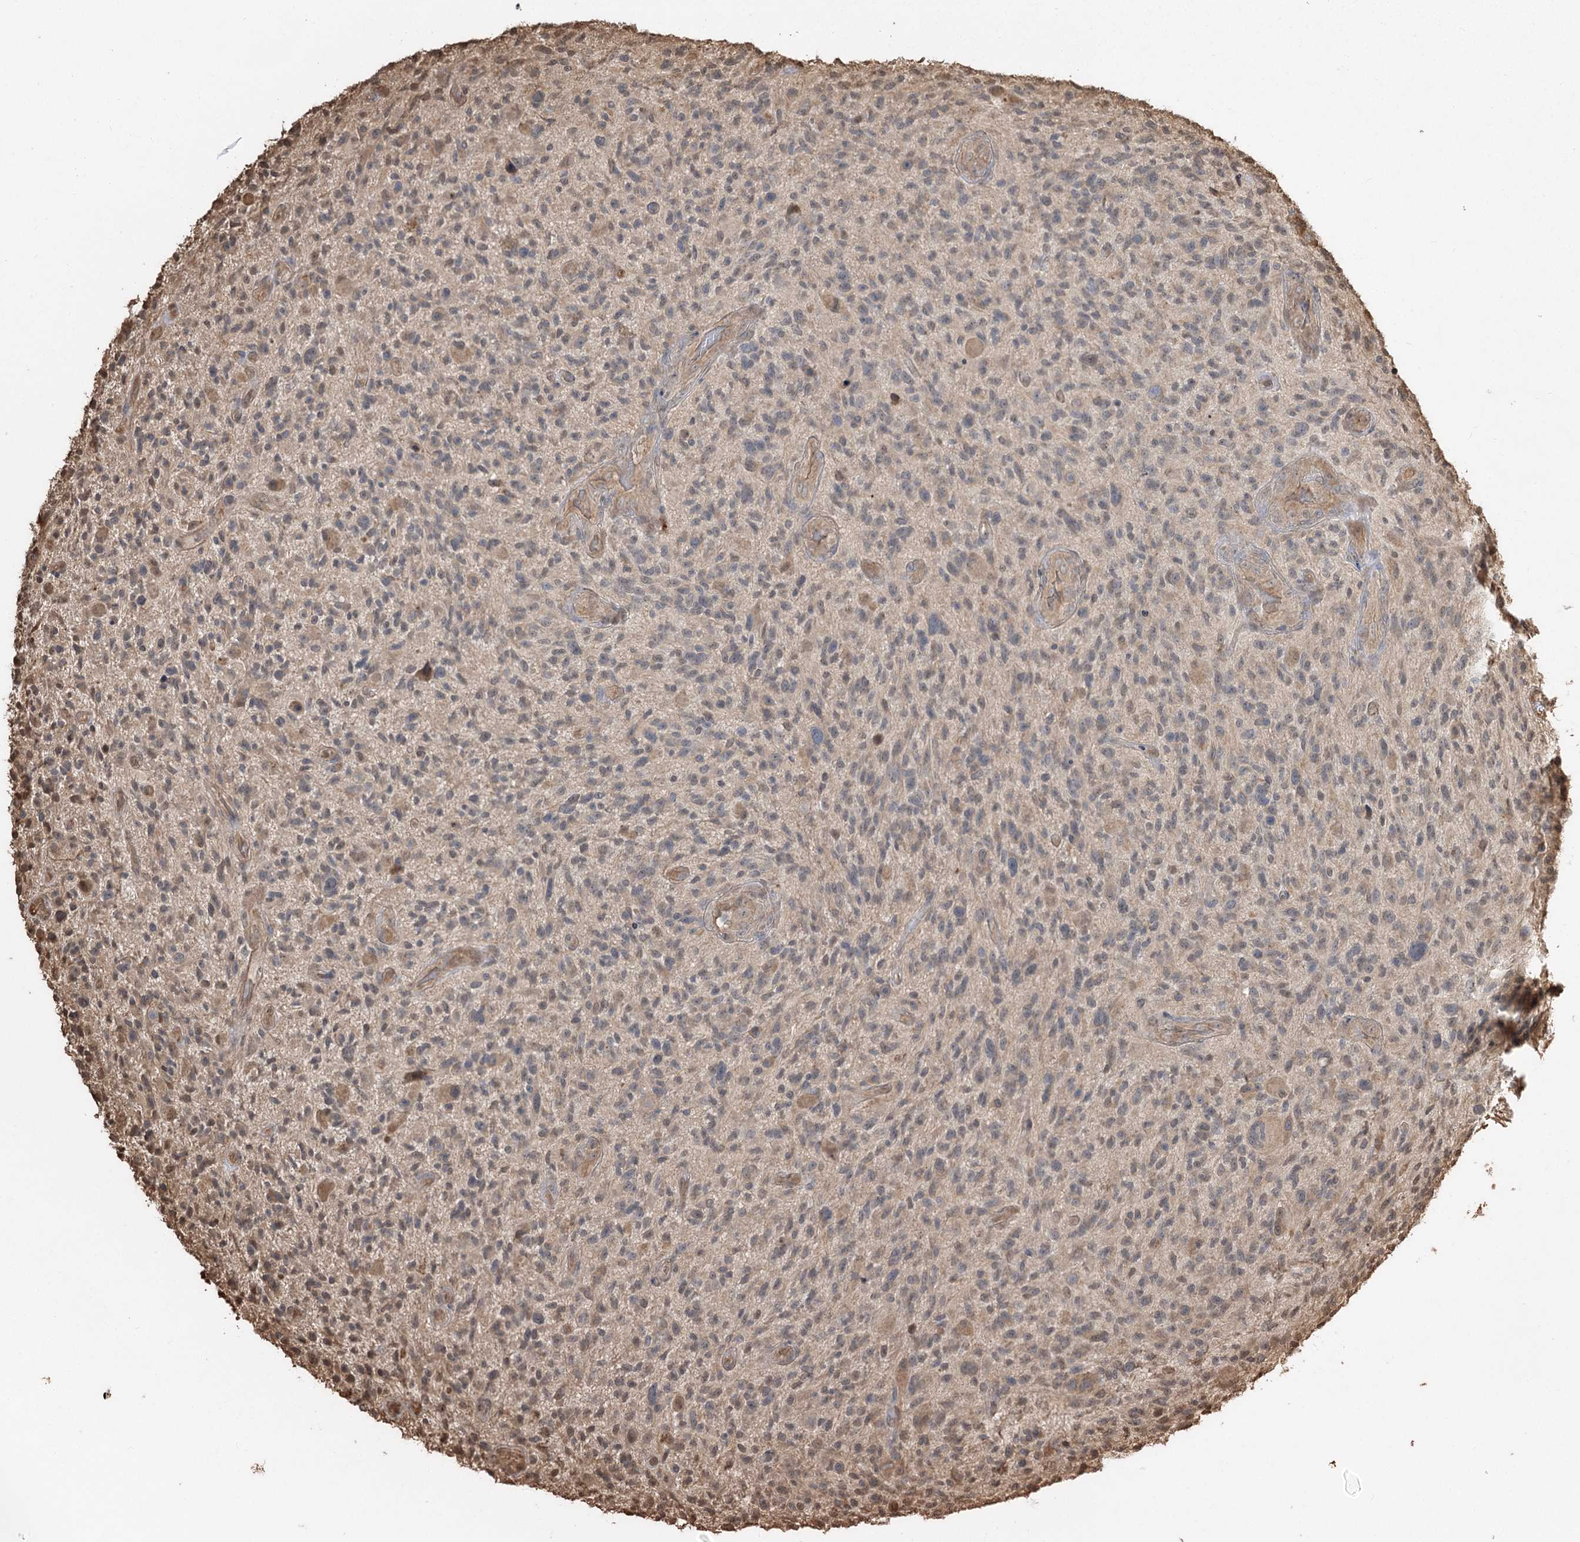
{"staining": {"intensity": "weak", "quantity": "25%-75%", "location": "cytoplasmic/membranous"}, "tissue": "glioma", "cell_type": "Tumor cells", "image_type": "cancer", "snomed": [{"axis": "morphology", "description": "Glioma, malignant, High grade"}, {"axis": "topography", "description": "Brain"}], "caption": "Immunohistochemistry (IHC) of human glioma shows low levels of weak cytoplasmic/membranous staining in approximately 25%-75% of tumor cells.", "gene": "PLCH1", "patient": {"sex": "male", "age": 47}}